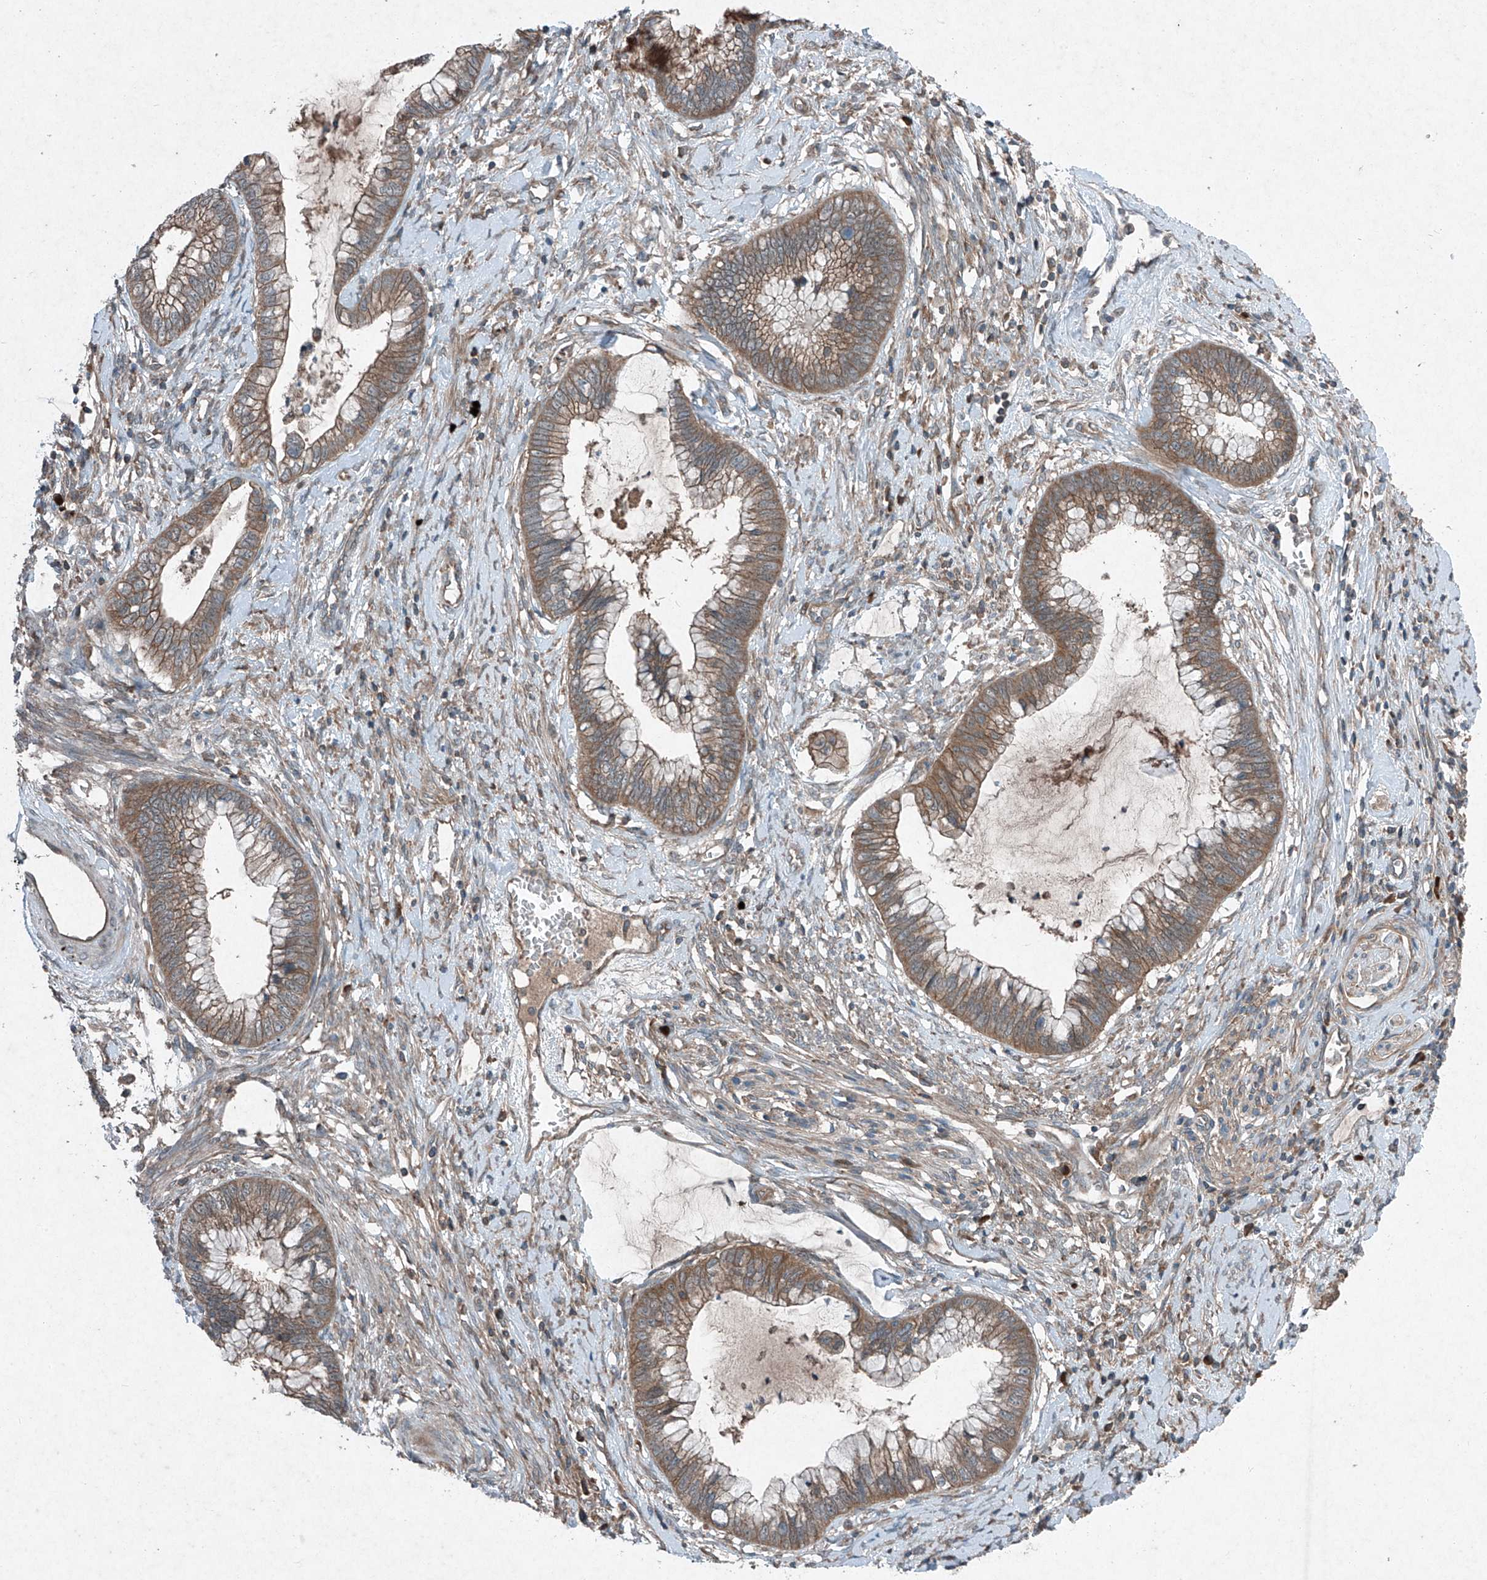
{"staining": {"intensity": "moderate", "quantity": ">75%", "location": "cytoplasmic/membranous"}, "tissue": "cervical cancer", "cell_type": "Tumor cells", "image_type": "cancer", "snomed": [{"axis": "morphology", "description": "Adenocarcinoma, NOS"}, {"axis": "topography", "description": "Cervix"}], "caption": "Adenocarcinoma (cervical) was stained to show a protein in brown. There is medium levels of moderate cytoplasmic/membranous positivity in about >75% of tumor cells. (IHC, brightfield microscopy, high magnification).", "gene": "FOXRED2", "patient": {"sex": "female", "age": 44}}